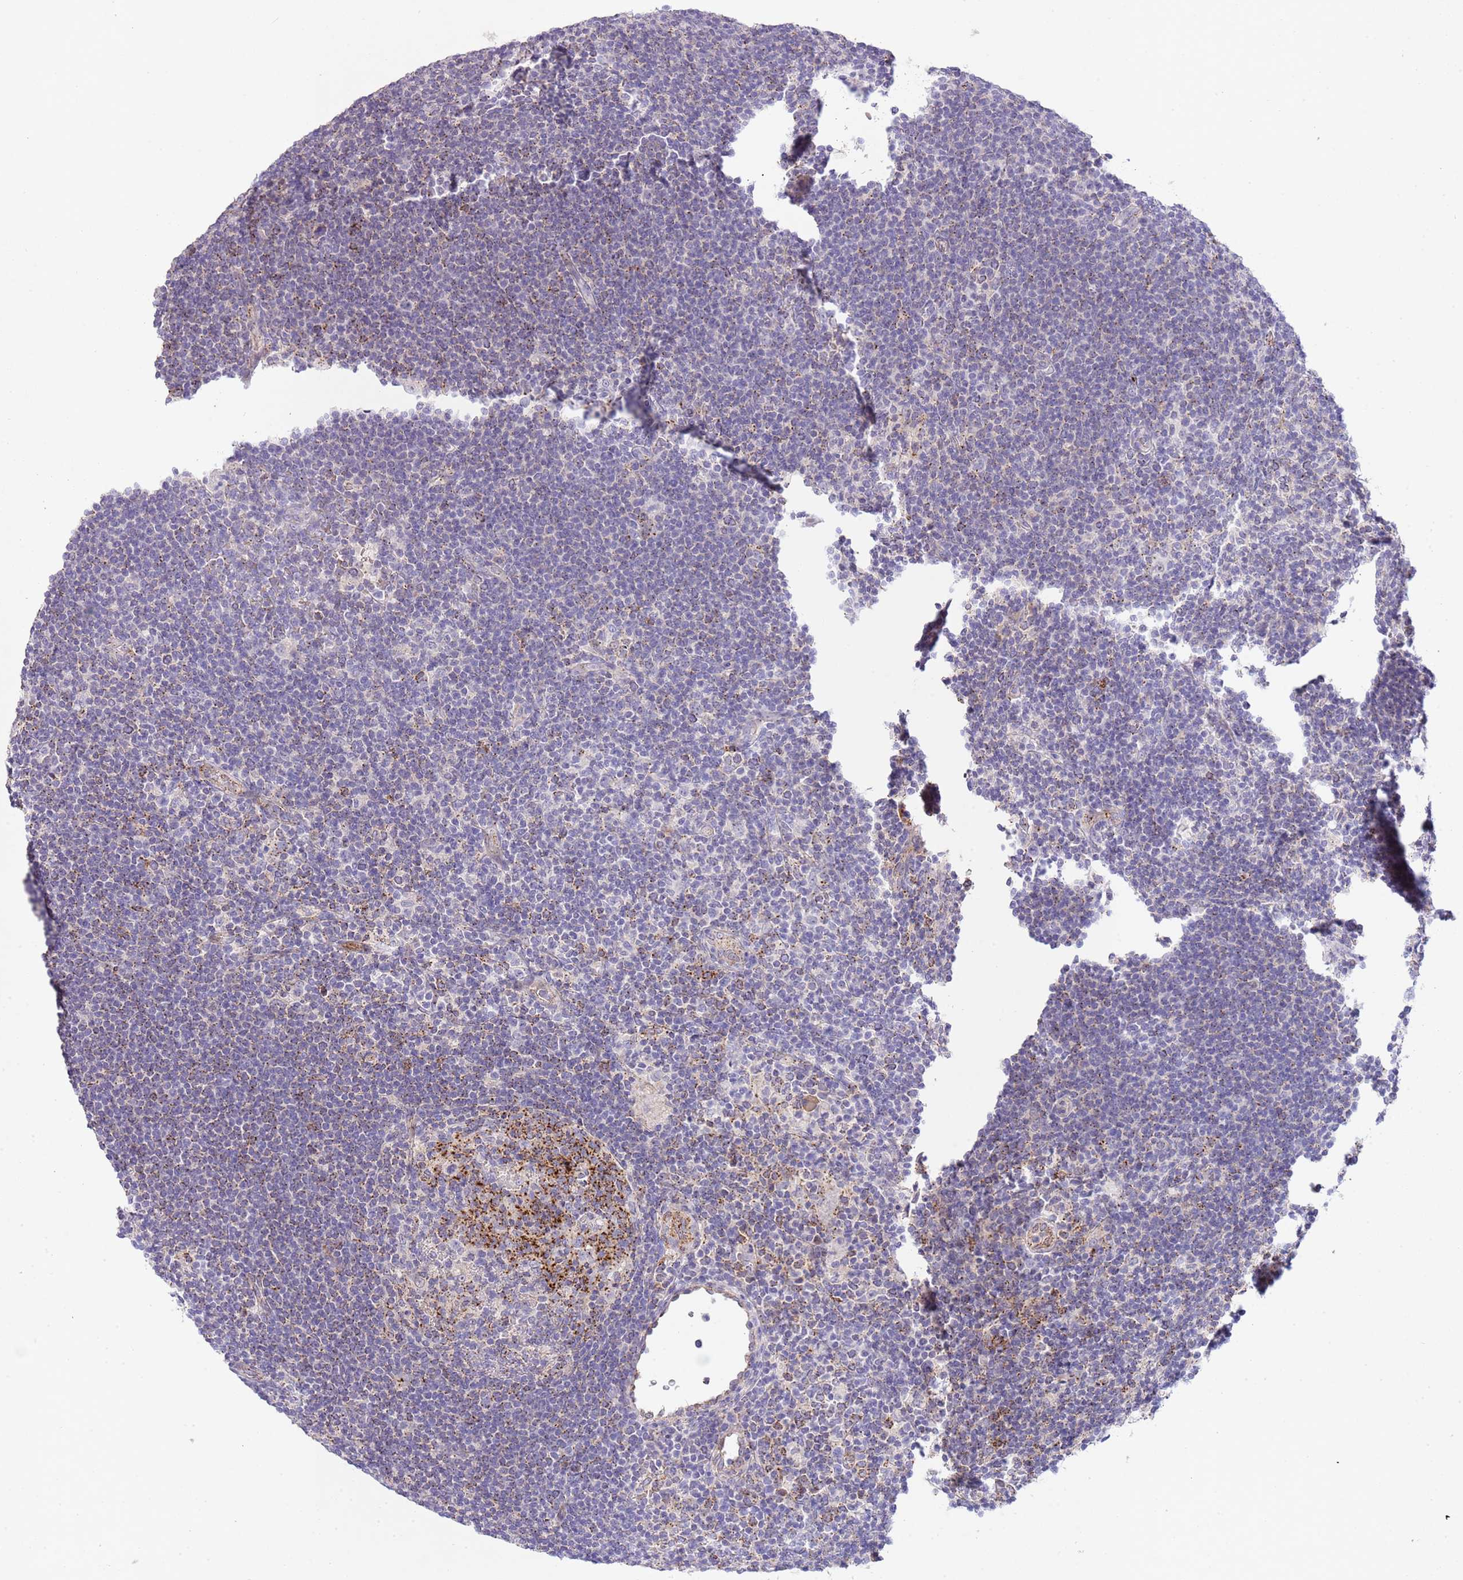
{"staining": {"intensity": "negative", "quantity": "none", "location": "none"}, "tissue": "lymphoma", "cell_type": "Tumor cells", "image_type": "cancer", "snomed": [{"axis": "morphology", "description": "Hodgkin's disease, NOS"}, {"axis": "topography", "description": "Lymph node"}], "caption": "The image demonstrates no staining of tumor cells in Hodgkin's disease. Brightfield microscopy of immunohistochemistry (IHC) stained with DAB (3,3'-diaminobenzidine) (brown) and hematoxylin (blue), captured at high magnification.", "gene": "ABHD17A", "patient": {"sex": "female", "age": 57}}